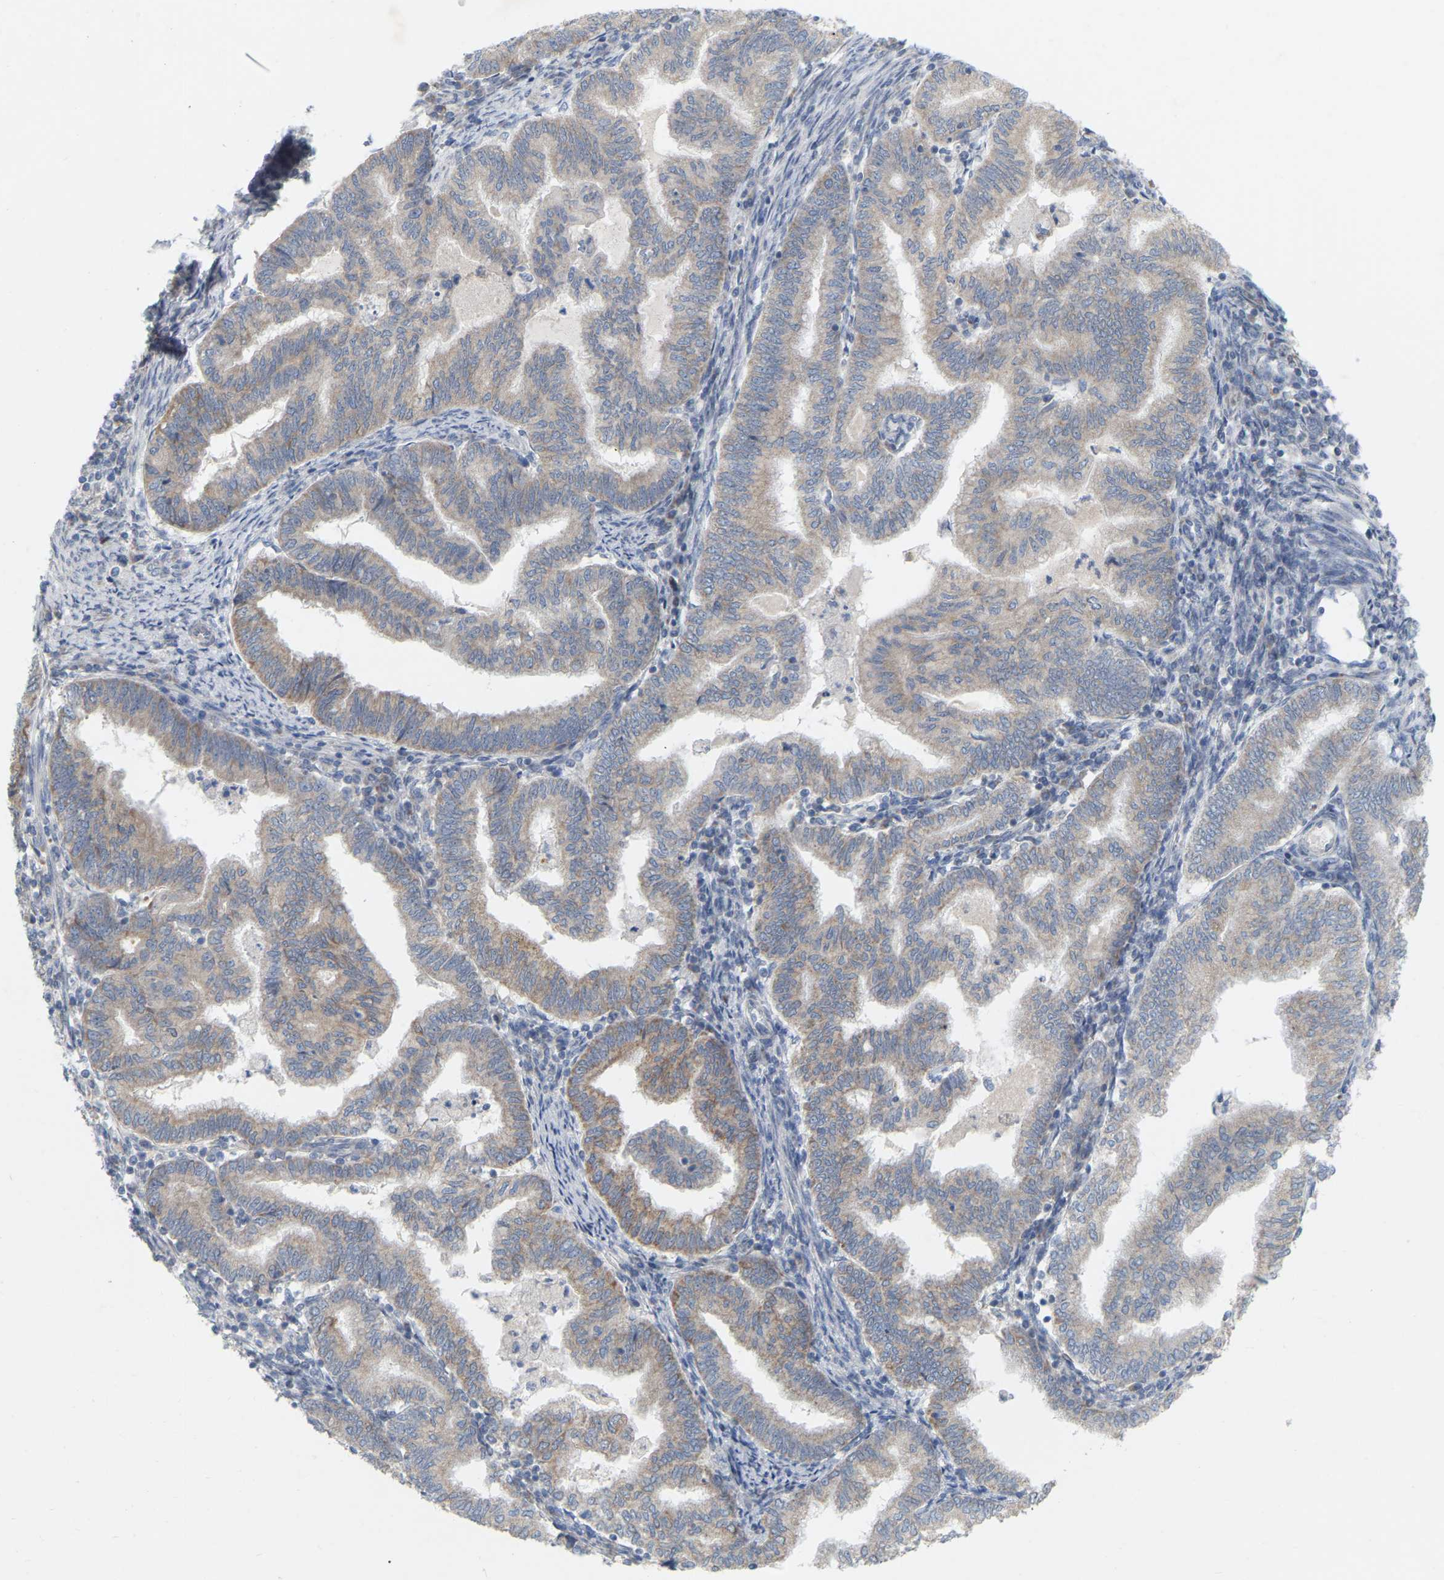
{"staining": {"intensity": "weak", "quantity": ">75%", "location": "cytoplasmic/membranous"}, "tissue": "endometrial cancer", "cell_type": "Tumor cells", "image_type": "cancer", "snomed": [{"axis": "morphology", "description": "Polyp, NOS"}, {"axis": "morphology", "description": "Adenocarcinoma, NOS"}, {"axis": "morphology", "description": "Adenoma, NOS"}, {"axis": "topography", "description": "Endometrium"}], "caption": "High-magnification brightfield microscopy of endometrial cancer (polyp) stained with DAB (brown) and counterstained with hematoxylin (blue). tumor cells exhibit weak cytoplasmic/membranous positivity is seen in approximately>75% of cells.", "gene": "MINDY4", "patient": {"sex": "female", "age": 79}}